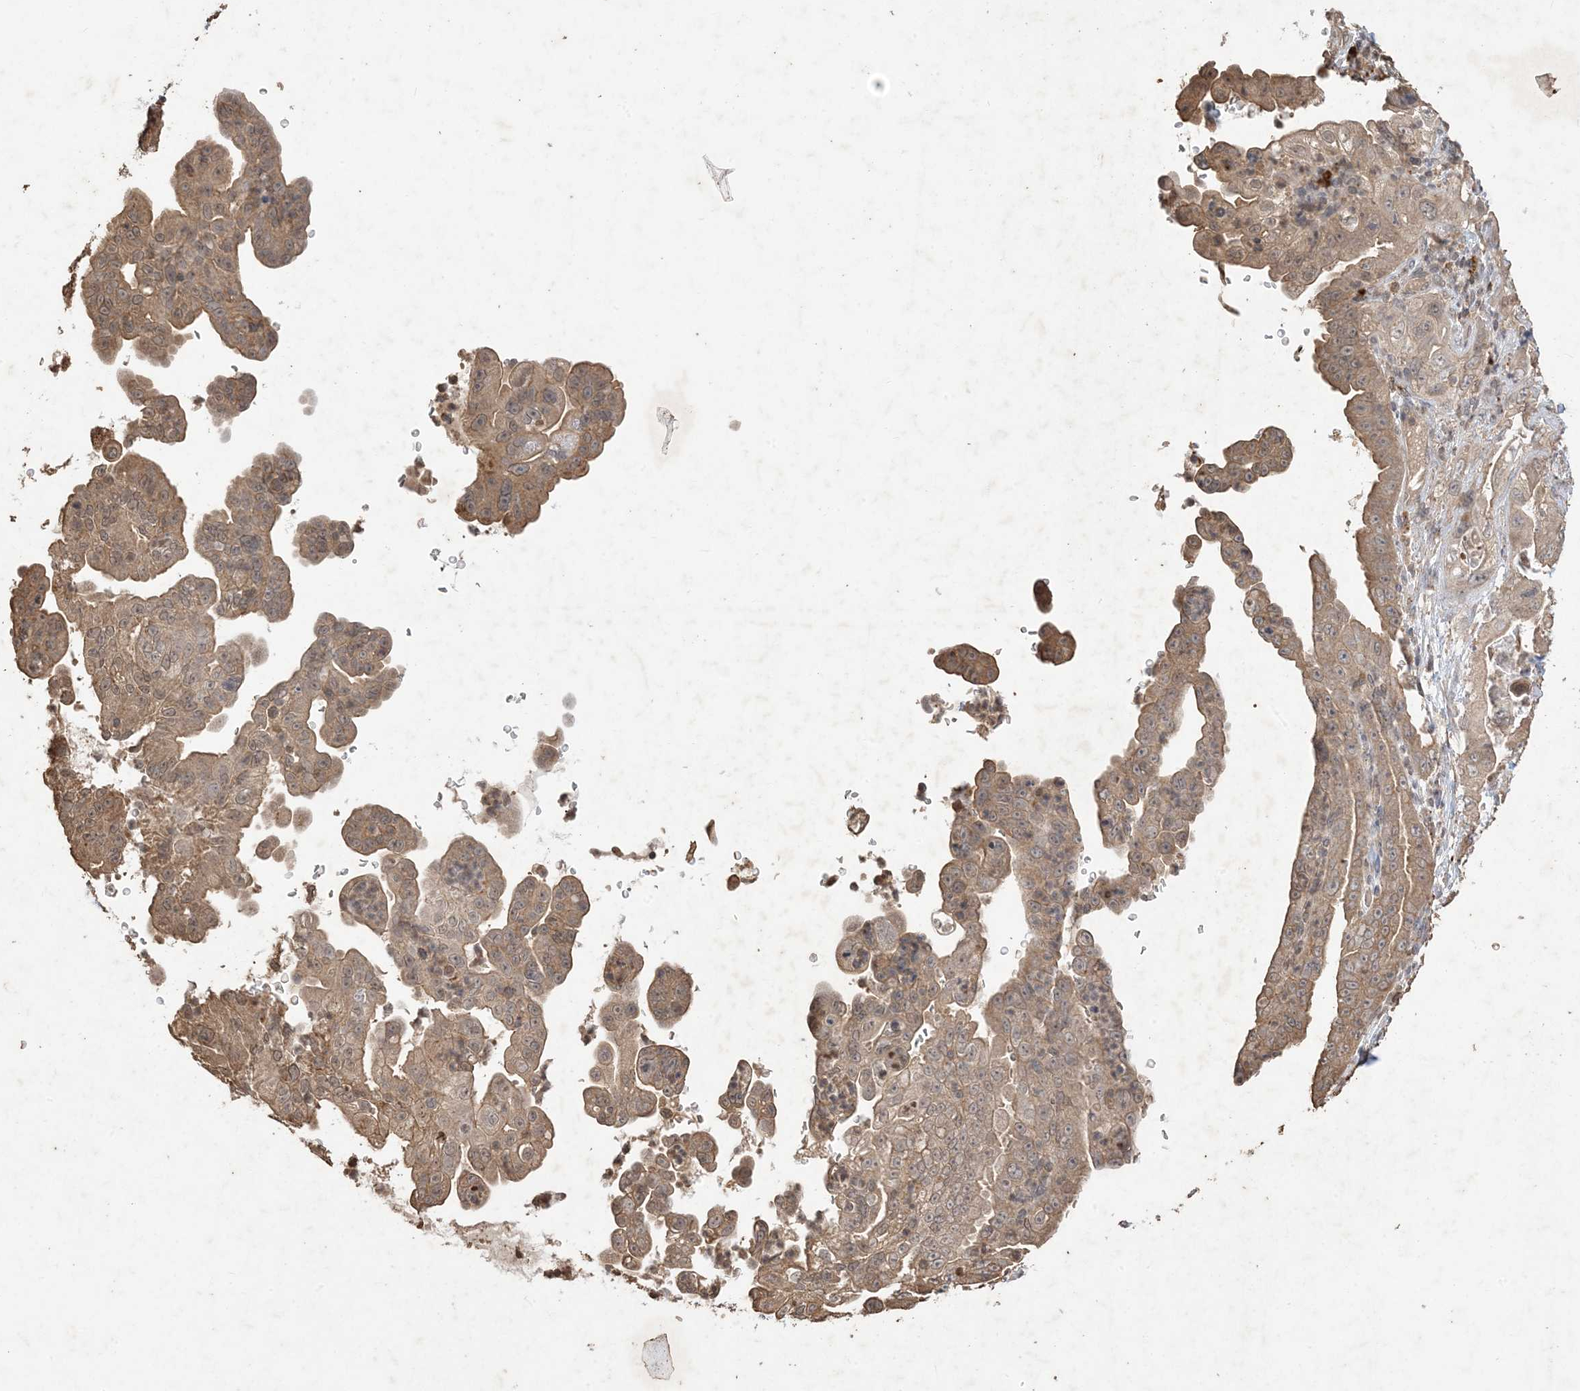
{"staining": {"intensity": "moderate", "quantity": ">75%", "location": "cytoplasmic/membranous"}, "tissue": "pancreatic cancer", "cell_type": "Tumor cells", "image_type": "cancer", "snomed": [{"axis": "morphology", "description": "Adenocarcinoma, NOS"}, {"axis": "topography", "description": "Pancreas"}], "caption": "Immunohistochemistry (IHC) histopathology image of neoplastic tissue: pancreatic adenocarcinoma stained using immunohistochemistry (IHC) displays medium levels of moderate protein expression localized specifically in the cytoplasmic/membranous of tumor cells, appearing as a cytoplasmic/membranous brown color.", "gene": "HPS4", "patient": {"sex": "female", "age": 78}}